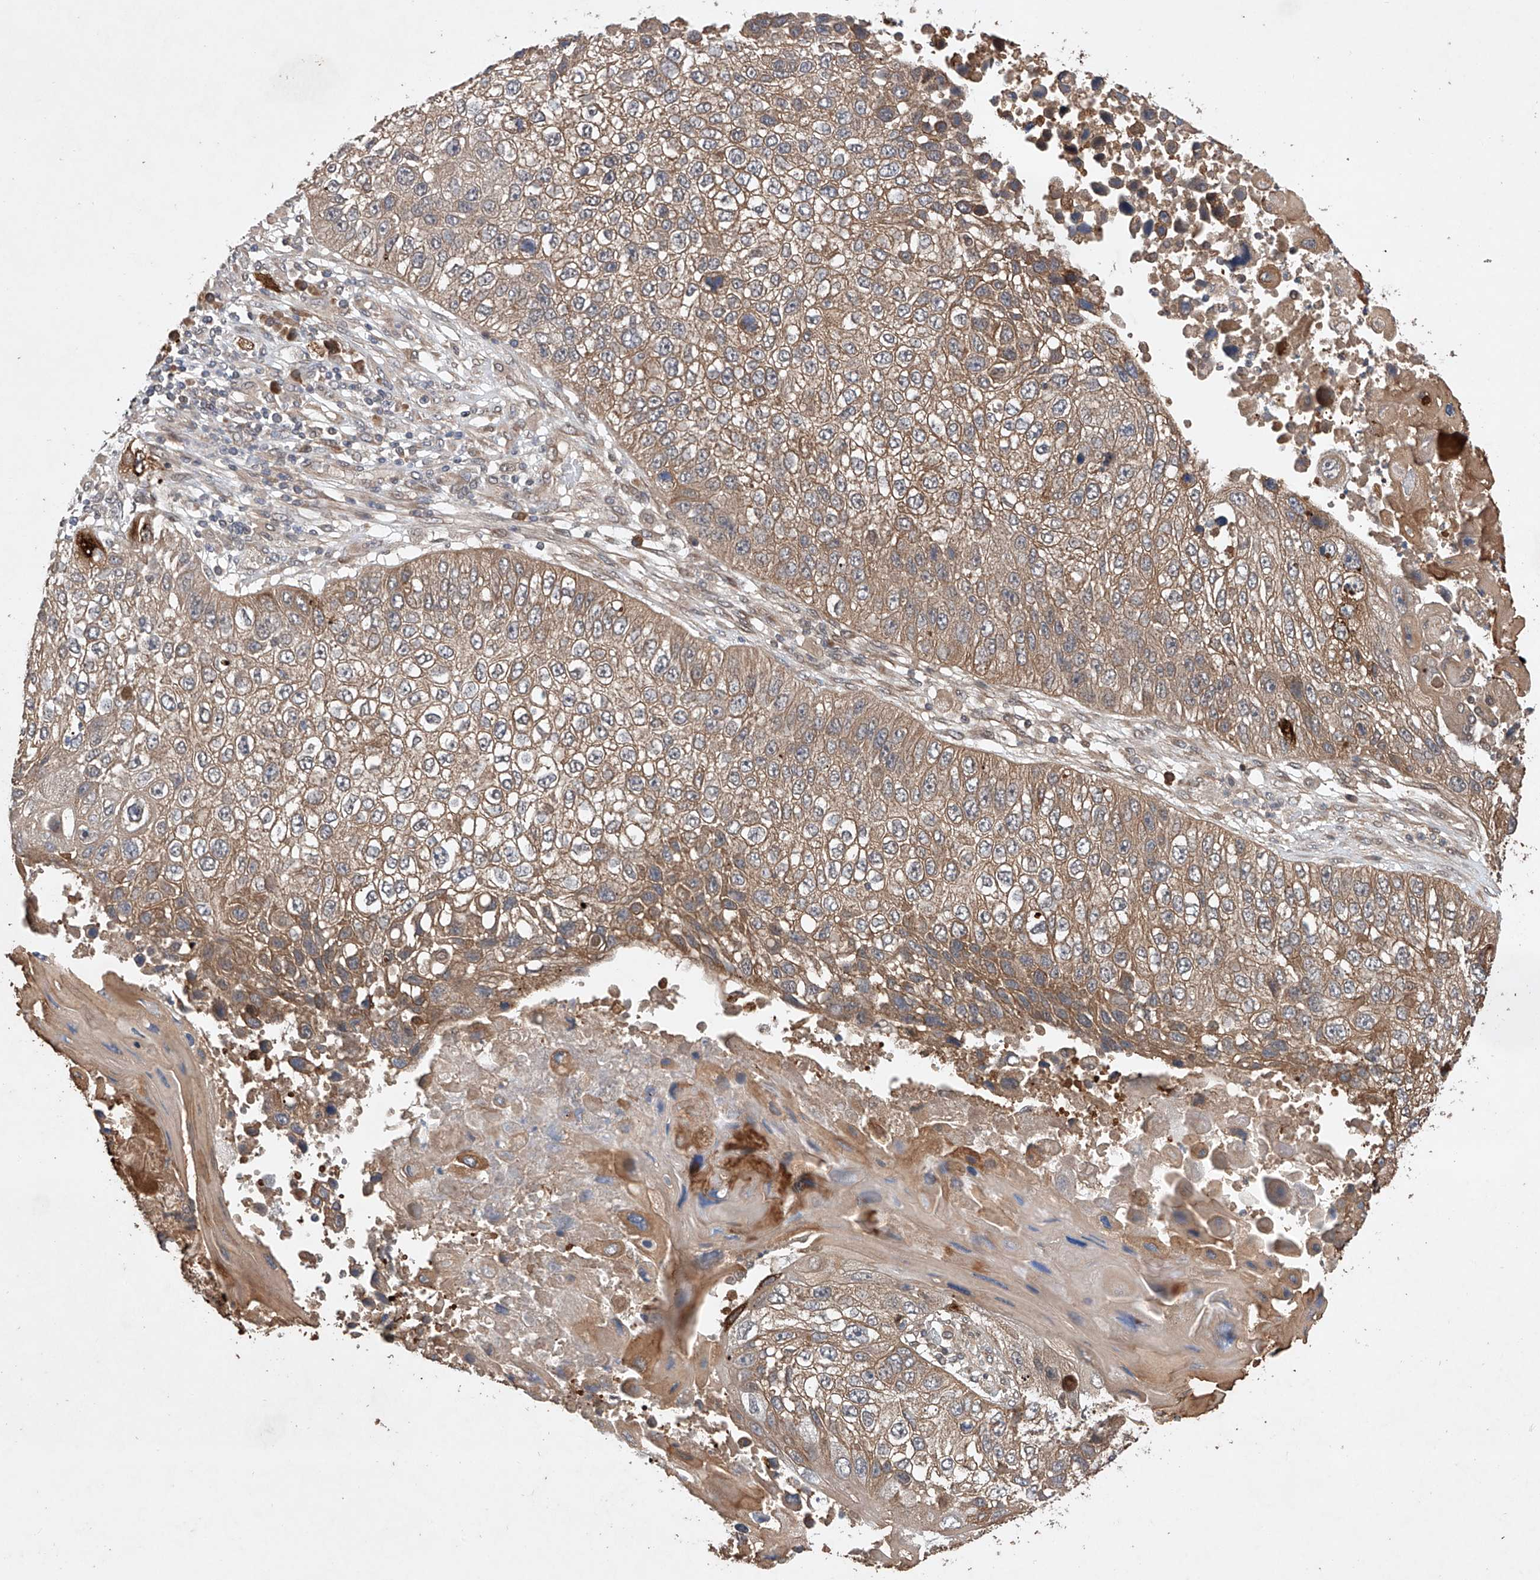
{"staining": {"intensity": "moderate", "quantity": ">75%", "location": "cytoplasmic/membranous"}, "tissue": "lung cancer", "cell_type": "Tumor cells", "image_type": "cancer", "snomed": [{"axis": "morphology", "description": "Squamous cell carcinoma, NOS"}, {"axis": "topography", "description": "Lung"}], "caption": "This is an image of IHC staining of lung cancer (squamous cell carcinoma), which shows moderate expression in the cytoplasmic/membranous of tumor cells.", "gene": "LURAP1", "patient": {"sex": "male", "age": 61}}